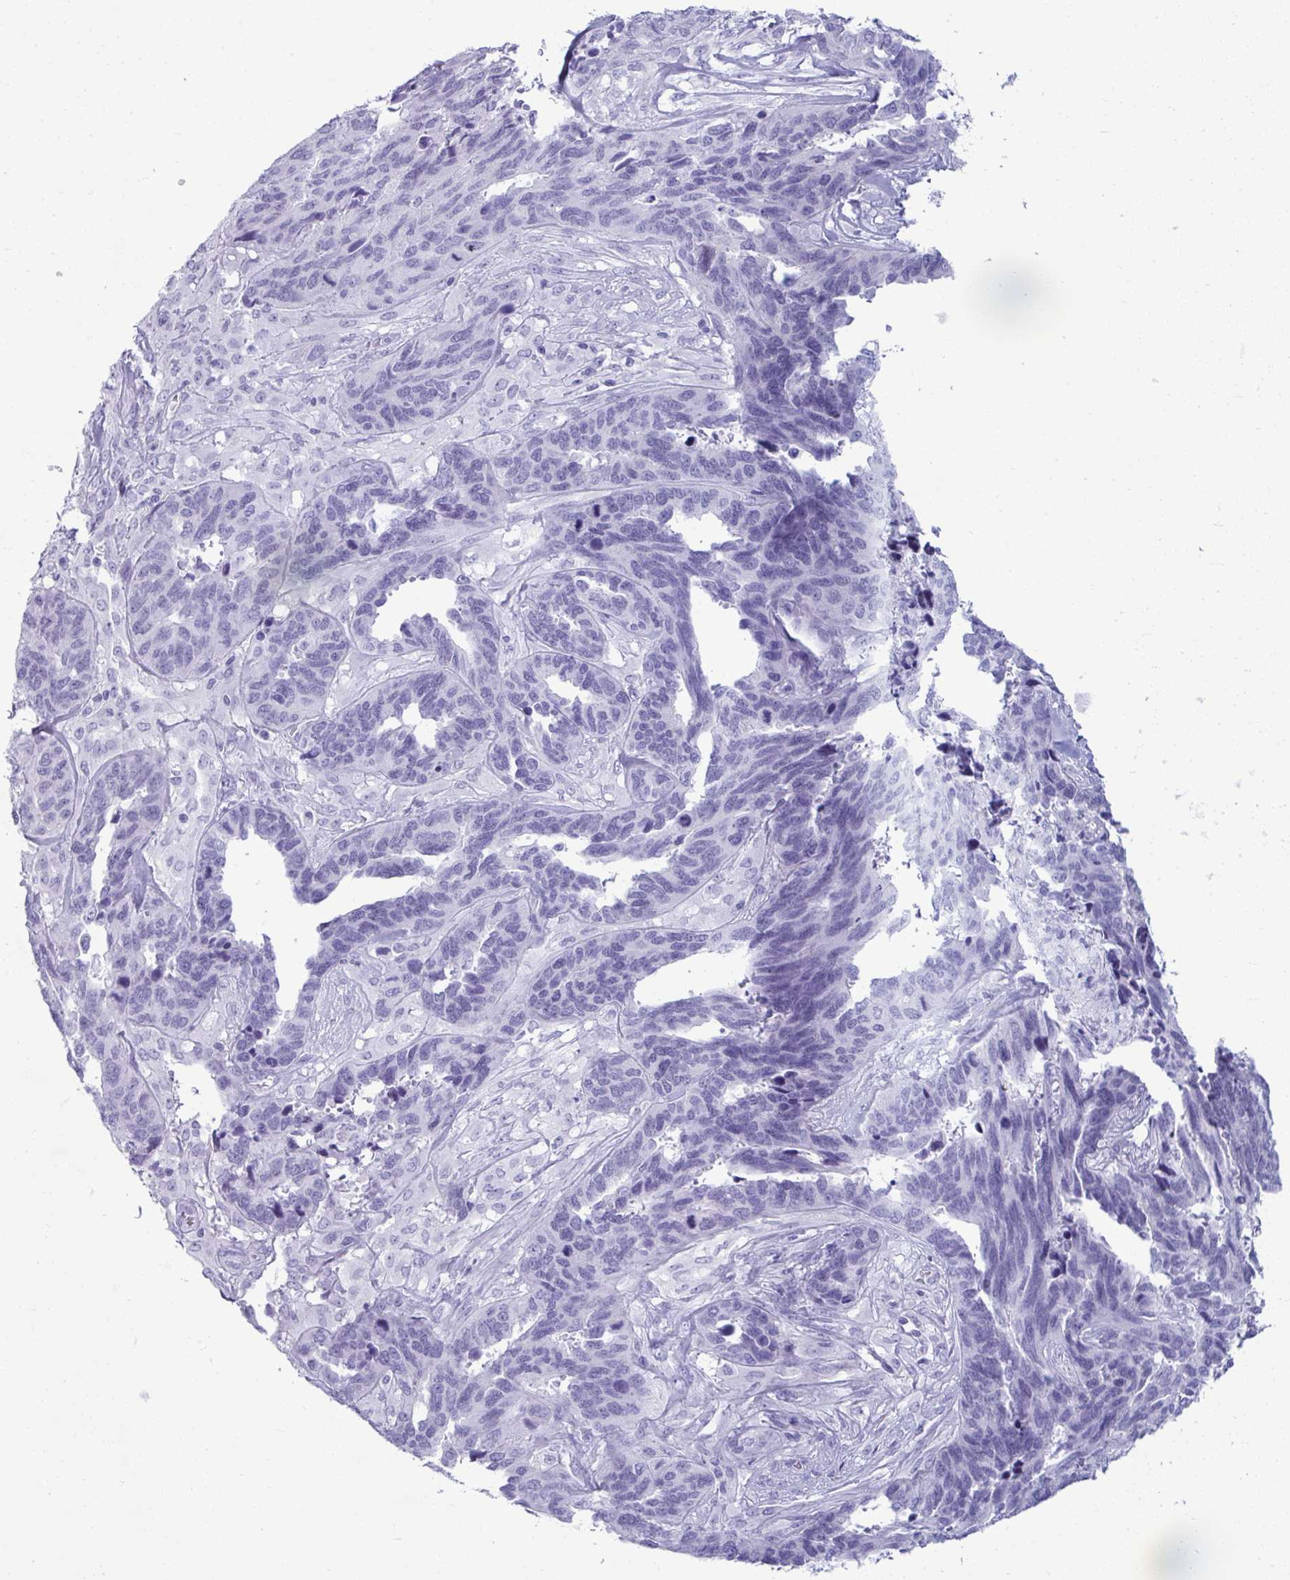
{"staining": {"intensity": "negative", "quantity": "none", "location": "none"}, "tissue": "ovarian cancer", "cell_type": "Tumor cells", "image_type": "cancer", "snomed": [{"axis": "morphology", "description": "Cystadenocarcinoma, serous, NOS"}, {"axis": "topography", "description": "Ovary"}], "caption": "This is a histopathology image of immunohistochemistry staining of ovarian cancer, which shows no staining in tumor cells.", "gene": "ANKRD60", "patient": {"sex": "female", "age": 64}}